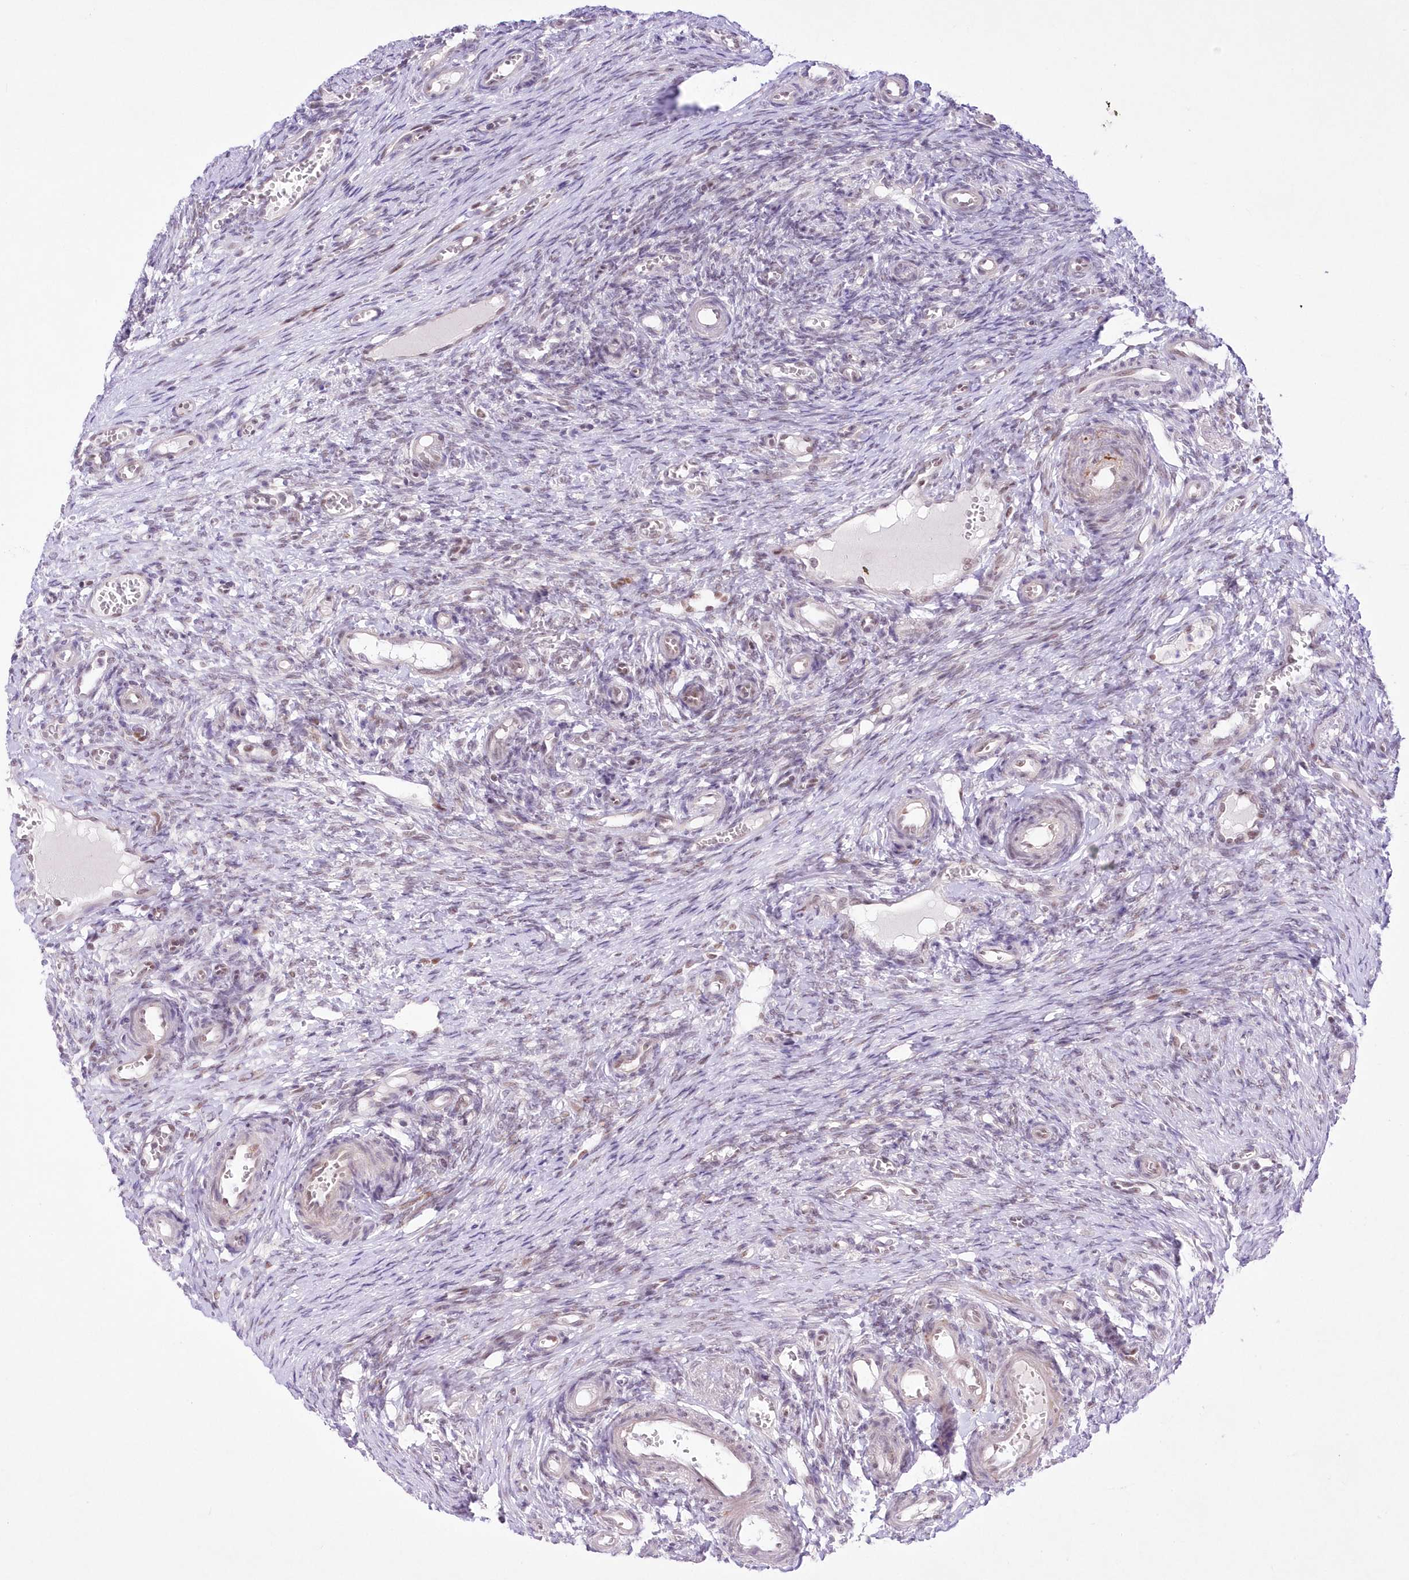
{"staining": {"intensity": "negative", "quantity": "none", "location": "none"}, "tissue": "ovary", "cell_type": "Ovarian stroma cells", "image_type": "normal", "snomed": [{"axis": "morphology", "description": "Adenocarcinoma, NOS"}, {"axis": "topography", "description": "Endometrium"}], "caption": "A high-resolution photomicrograph shows immunohistochemistry (IHC) staining of unremarkable ovary, which demonstrates no significant positivity in ovarian stroma cells. The staining was performed using DAB (3,3'-diaminobenzidine) to visualize the protein expression in brown, while the nuclei were stained in blue with hematoxylin (Magnification: 20x).", "gene": "NSUN2", "patient": {"sex": "female", "age": 32}}